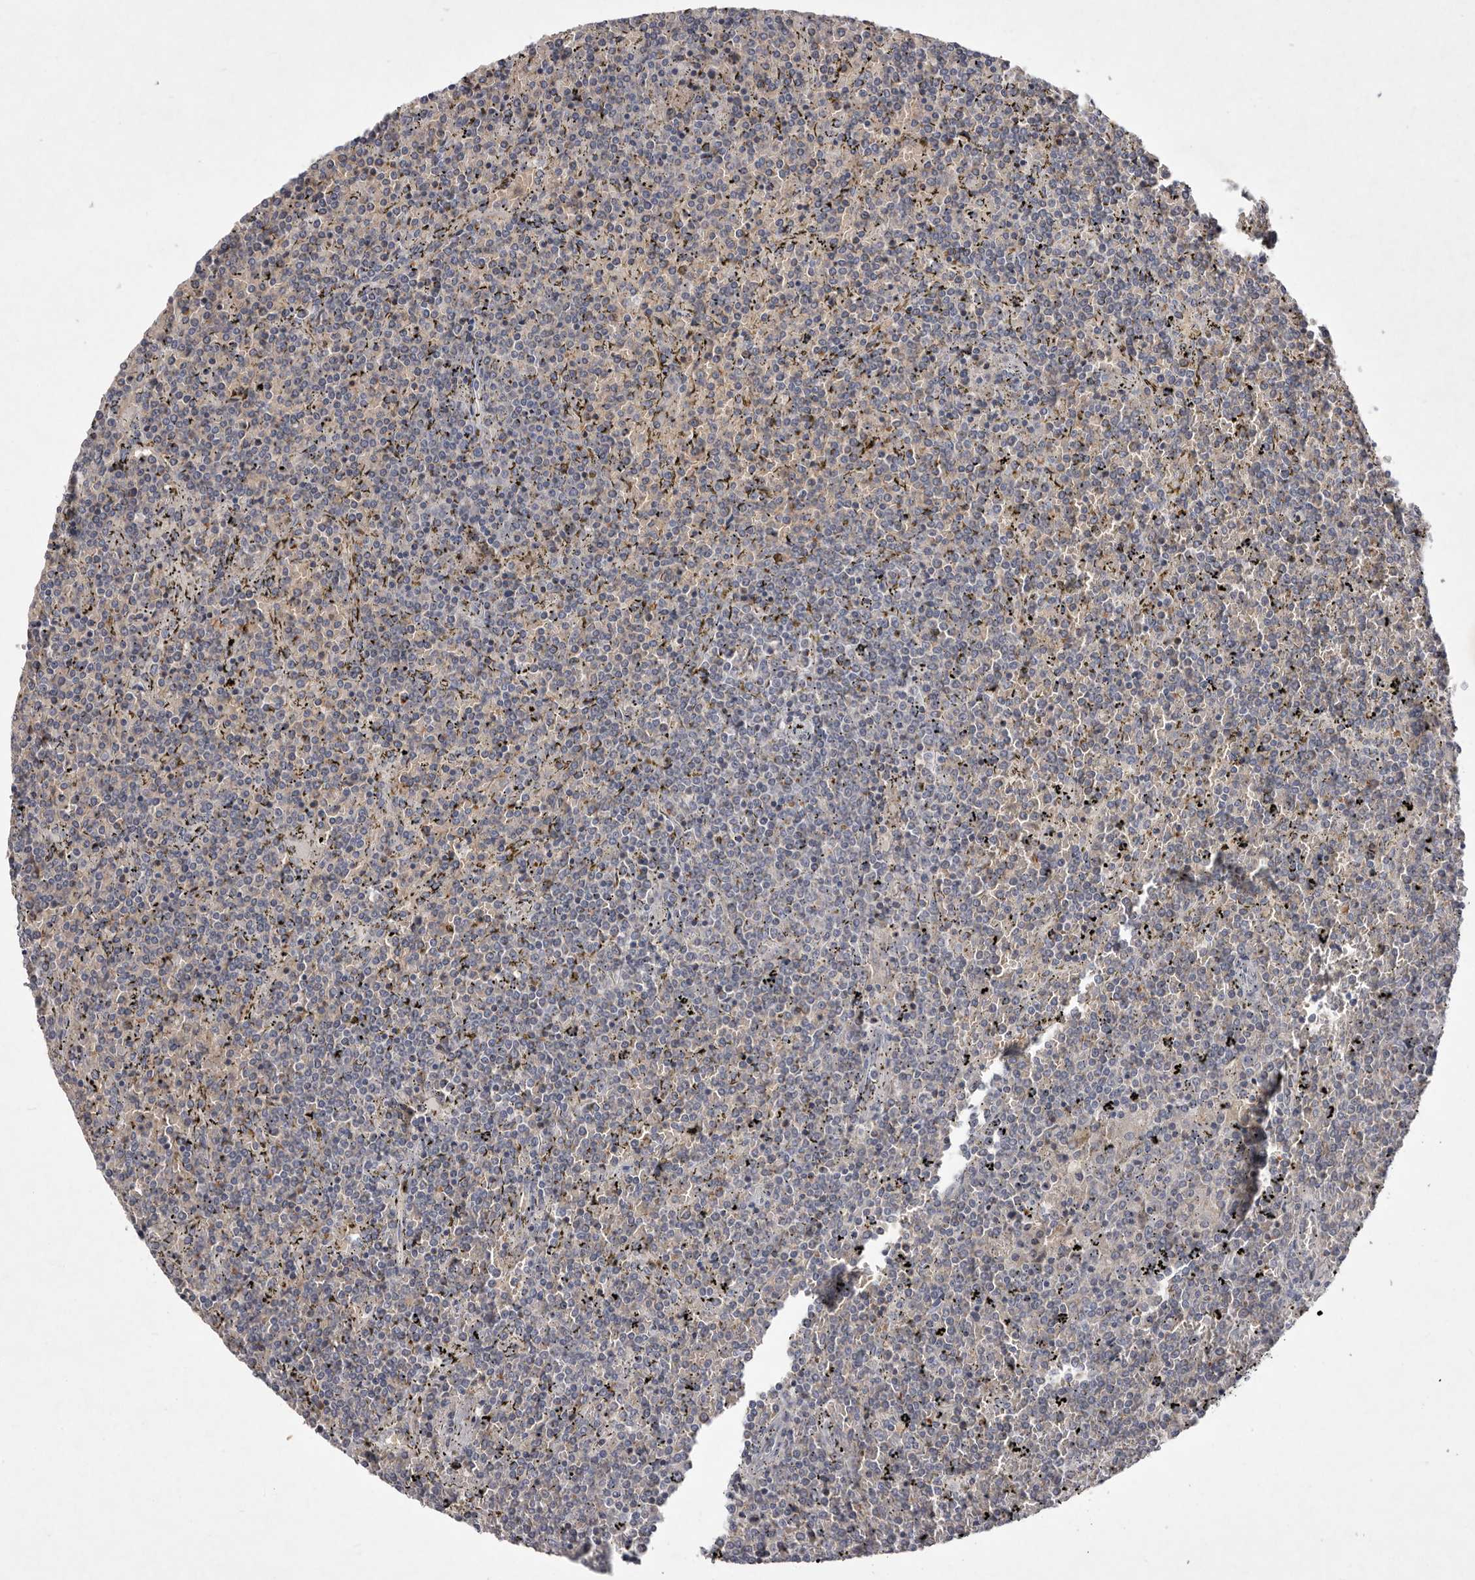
{"staining": {"intensity": "negative", "quantity": "none", "location": "none"}, "tissue": "lymphoma", "cell_type": "Tumor cells", "image_type": "cancer", "snomed": [{"axis": "morphology", "description": "Malignant lymphoma, non-Hodgkin's type, Low grade"}, {"axis": "topography", "description": "Spleen"}], "caption": "Tumor cells show no significant protein expression in low-grade malignant lymphoma, non-Hodgkin's type.", "gene": "TNFSF14", "patient": {"sex": "female", "age": 19}}